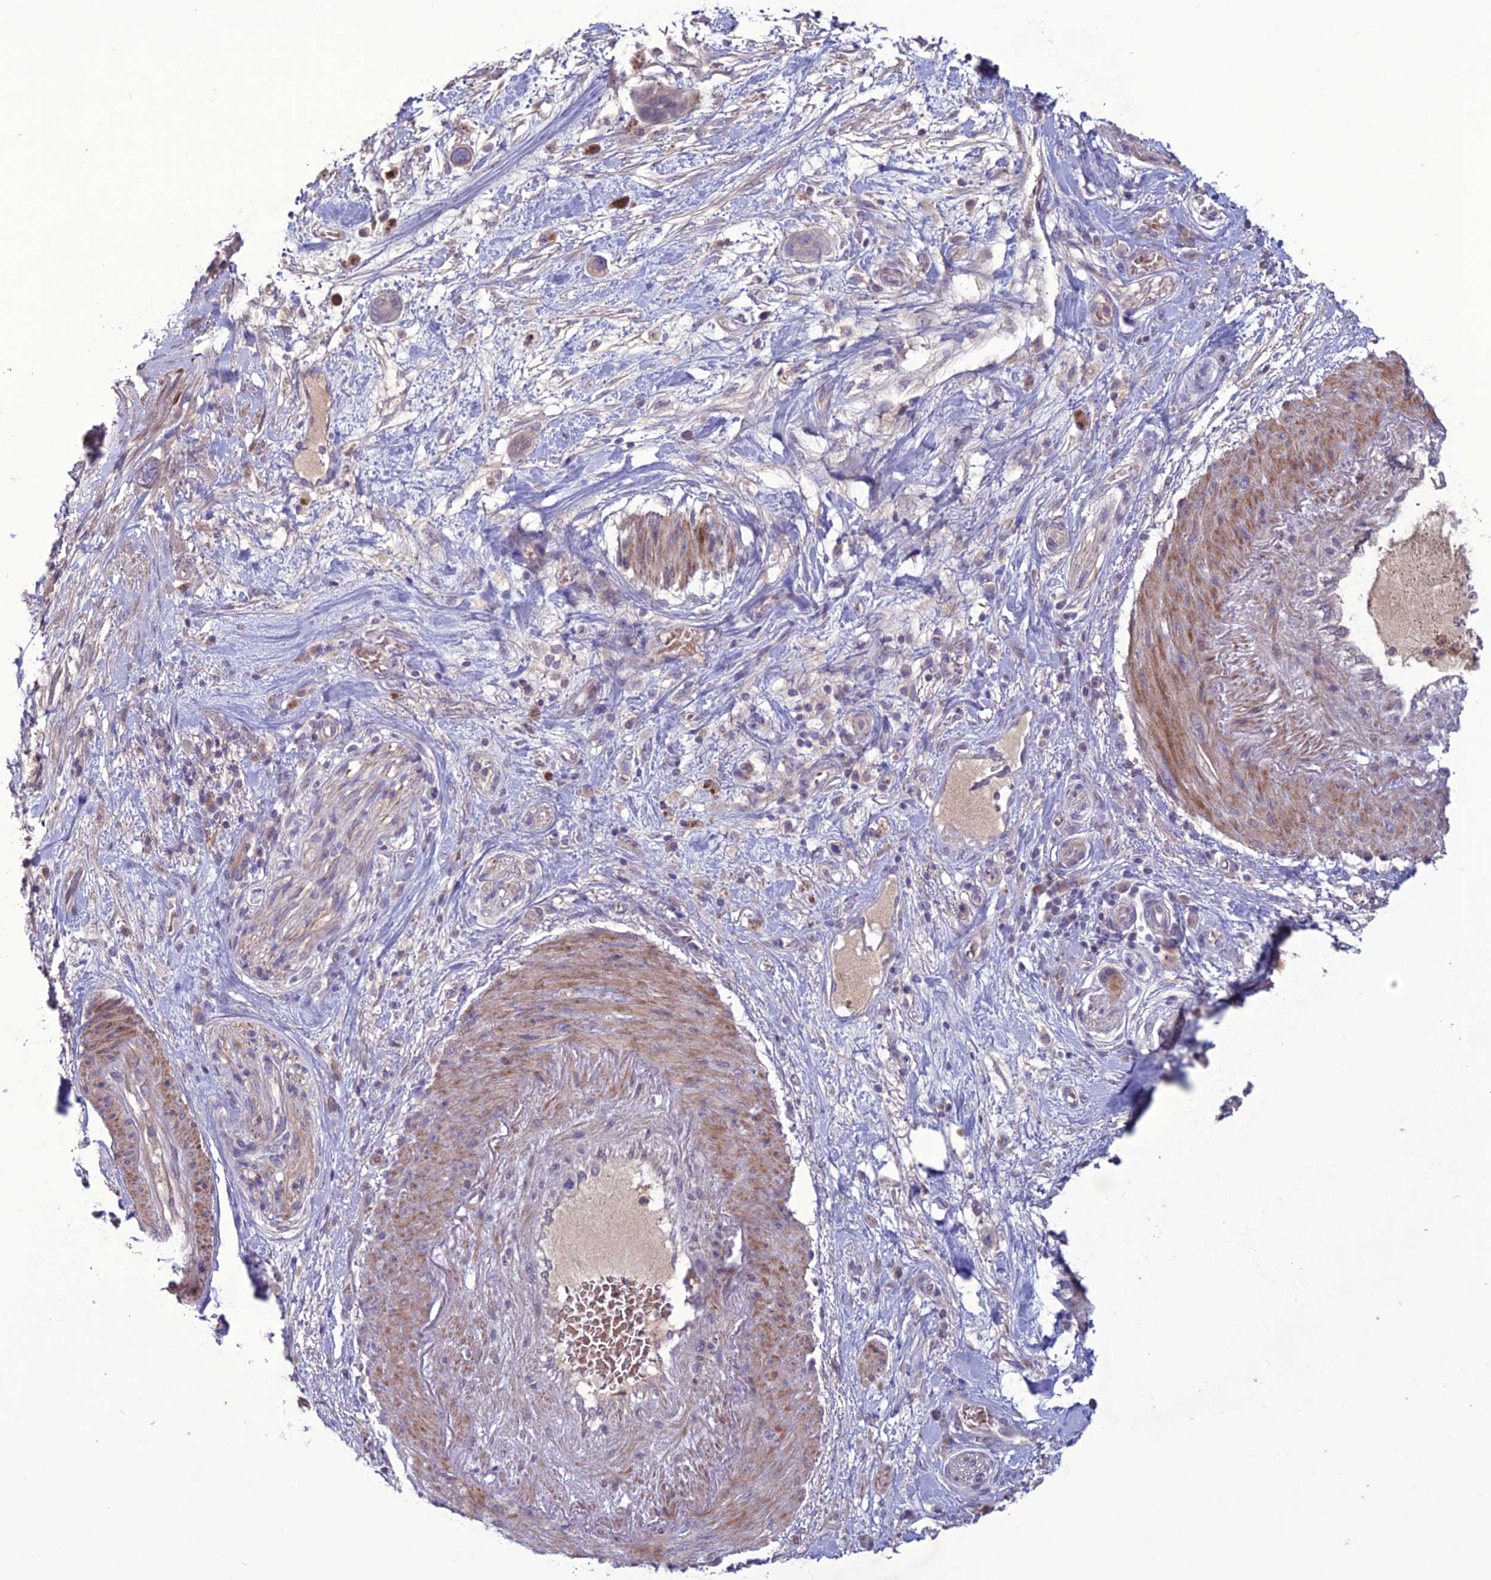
{"staining": {"intensity": "weak", "quantity": "<25%", "location": "cytoplasmic/membranous"}, "tissue": "pancreatic cancer", "cell_type": "Tumor cells", "image_type": "cancer", "snomed": [{"axis": "morphology", "description": "Adenocarcinoma, NOS"}, {"axis": "topography", "description": "Pancreas"}], "caption": "A micrograph of human pancreatic cancer is negative for staining in tumor cells.", "gene": "C2orf76", "patient": {"sex": "male", "age": 68}}